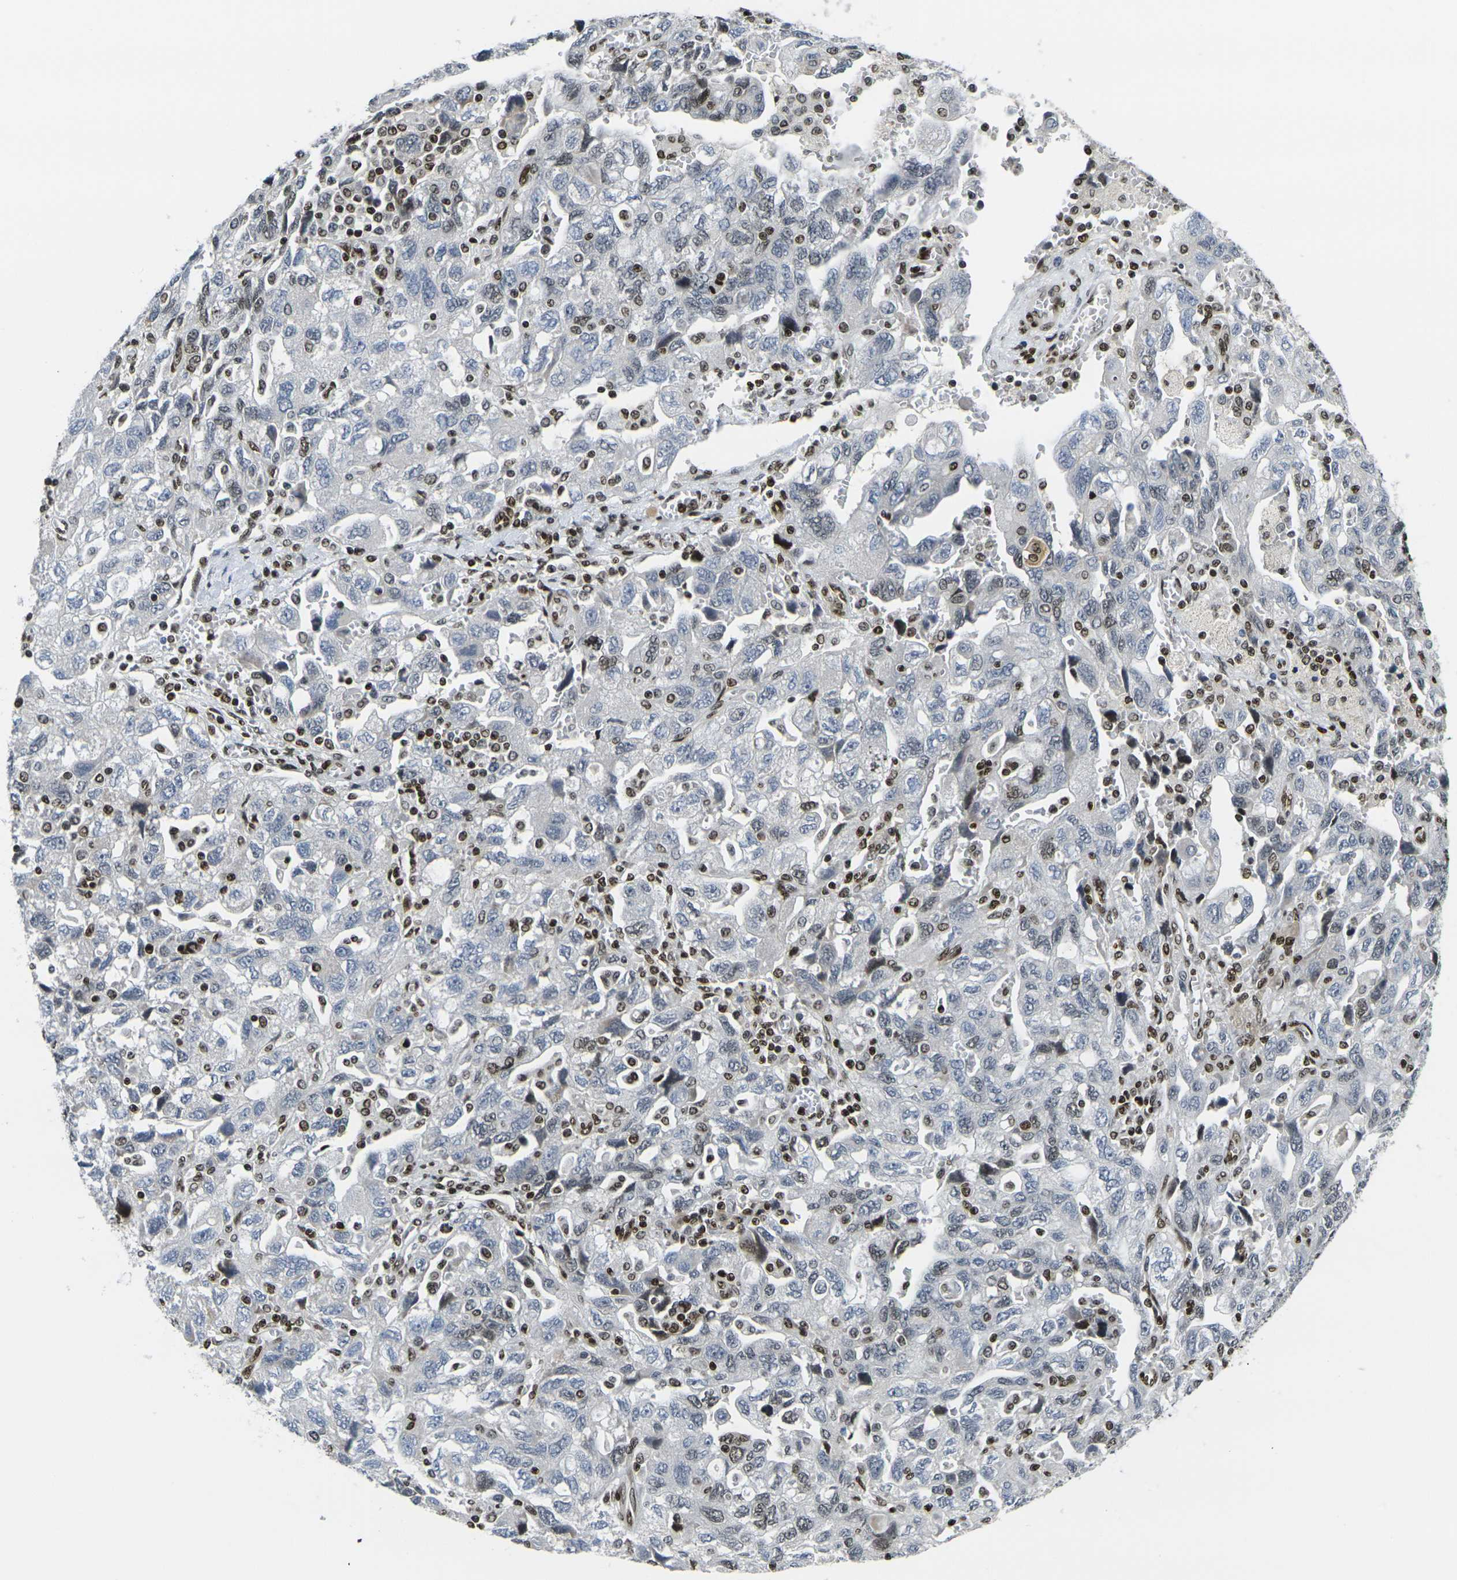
{"staining": {"intensity": "weak", "quantity": "<25%", "location": "nuclear"}, "tissue": "ovarian cancer", "cell_type": "Tumor cells", "image_type": "cancer", "snomed": [{"axis": "morphology", "description": "Carcinoma, NOS"}, {"axis": "morphology", "description": "Cystadenocarcinoma, serous, NOS"}, {"axis": "topography", "description": "Ovary"}], "caption": "There is no significant staining in tumor cells of ovarian cancer (serous cystadenocarcinoma).", "gene": "H1-10", "patient": {"sex": "female", "age": 69}}